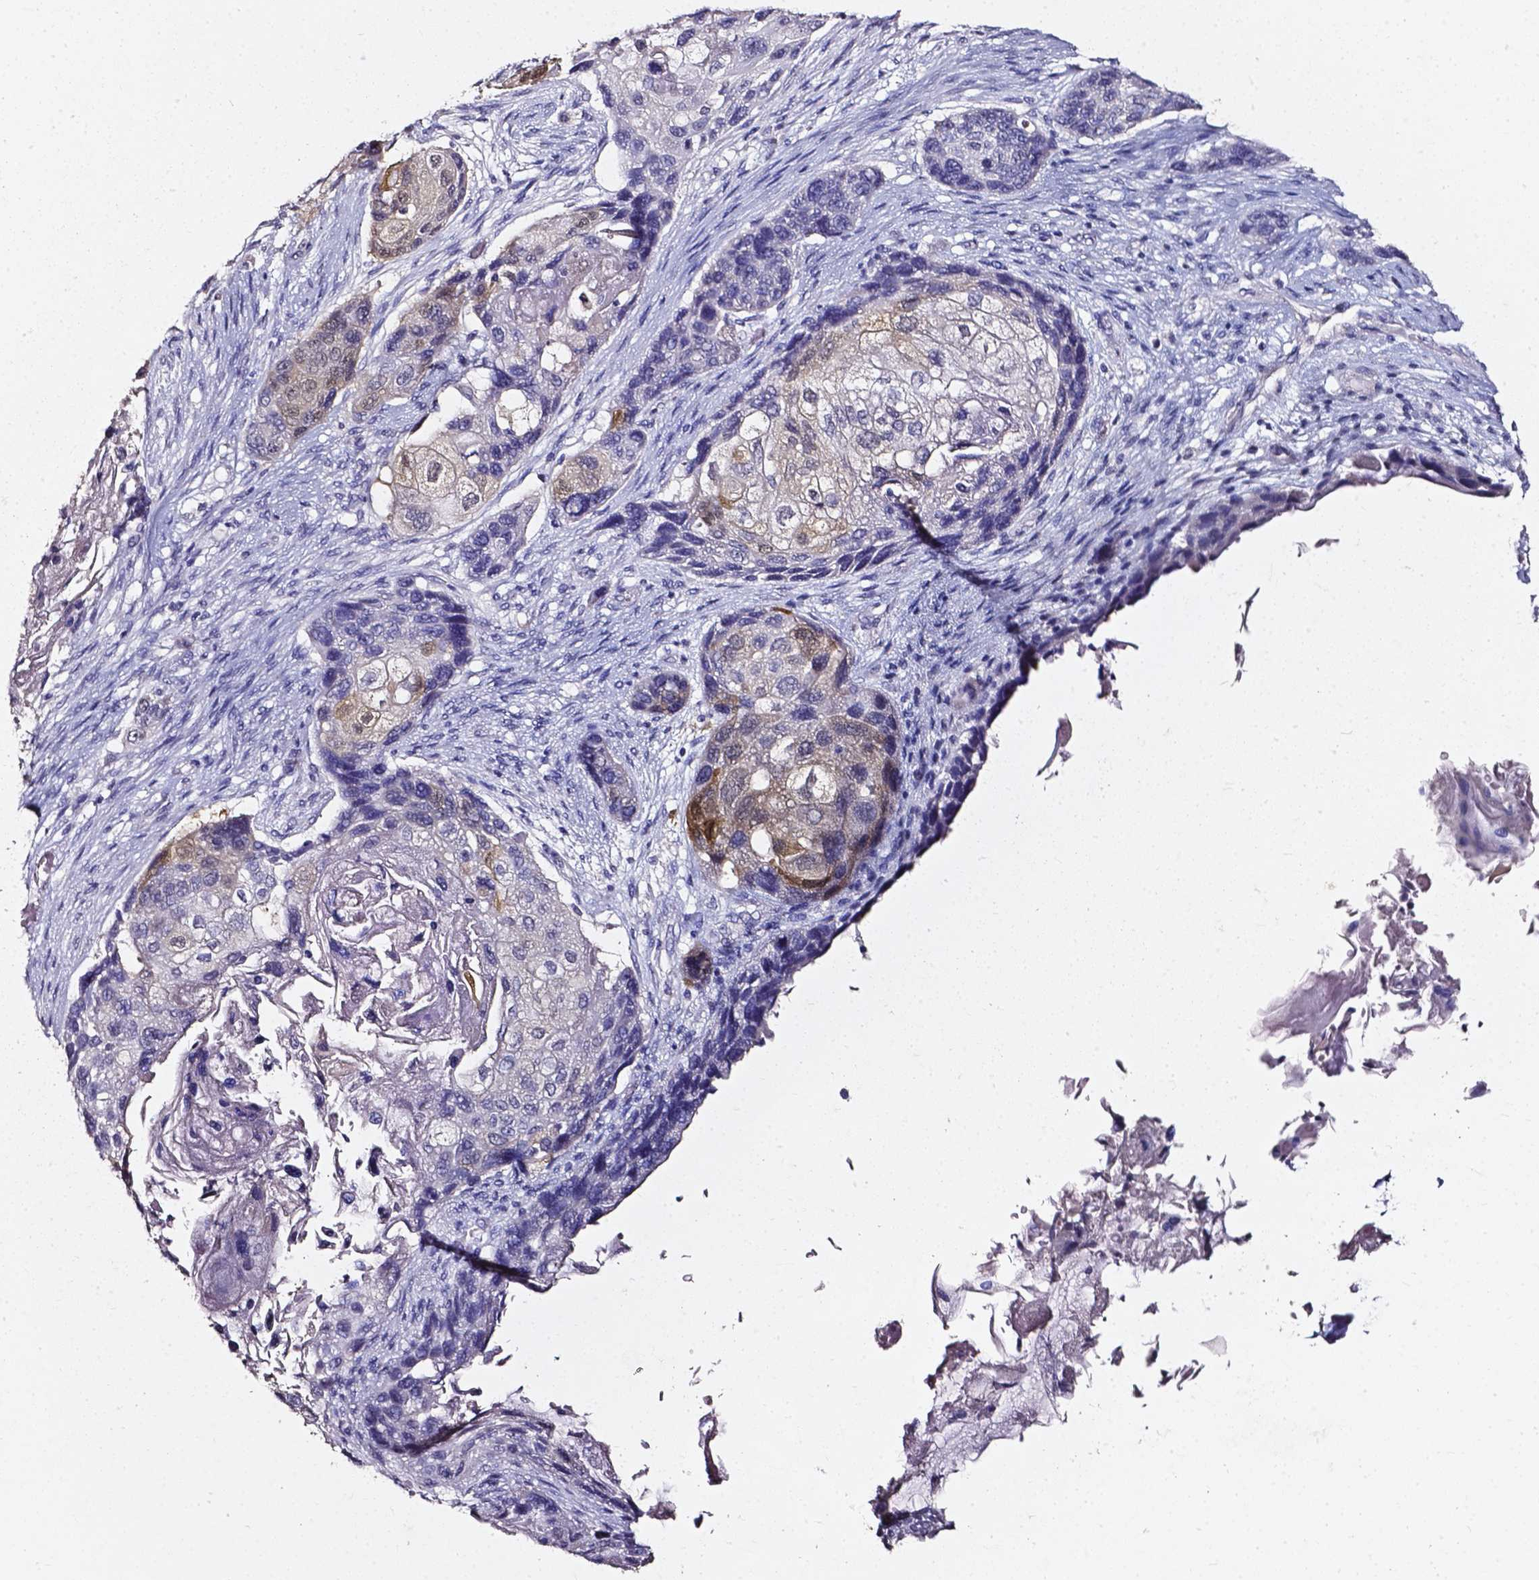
{"staining": {"intensity": "moderate", "quantity": "<25%", "location": "cytoplasmic/membranous,nuclear"}, "tissue": "lung cancer", "cell_type": "Tumor cells", "image_type": "cancer", "snomed": [{"axis": "morphology", "description": "Squamous cell carcinoma, NOS"}, {"axis": "topography", "description": "Lung"}], "caption": "There is low levels of moderate cytoplasmic/membranous and nuclear positivity in tumor cells of lung cancer, as demonstrated by immunohistochemical staining (brown color).", "gene": "AKR1B10", "patient": {"sex": "male", "age": 69}}